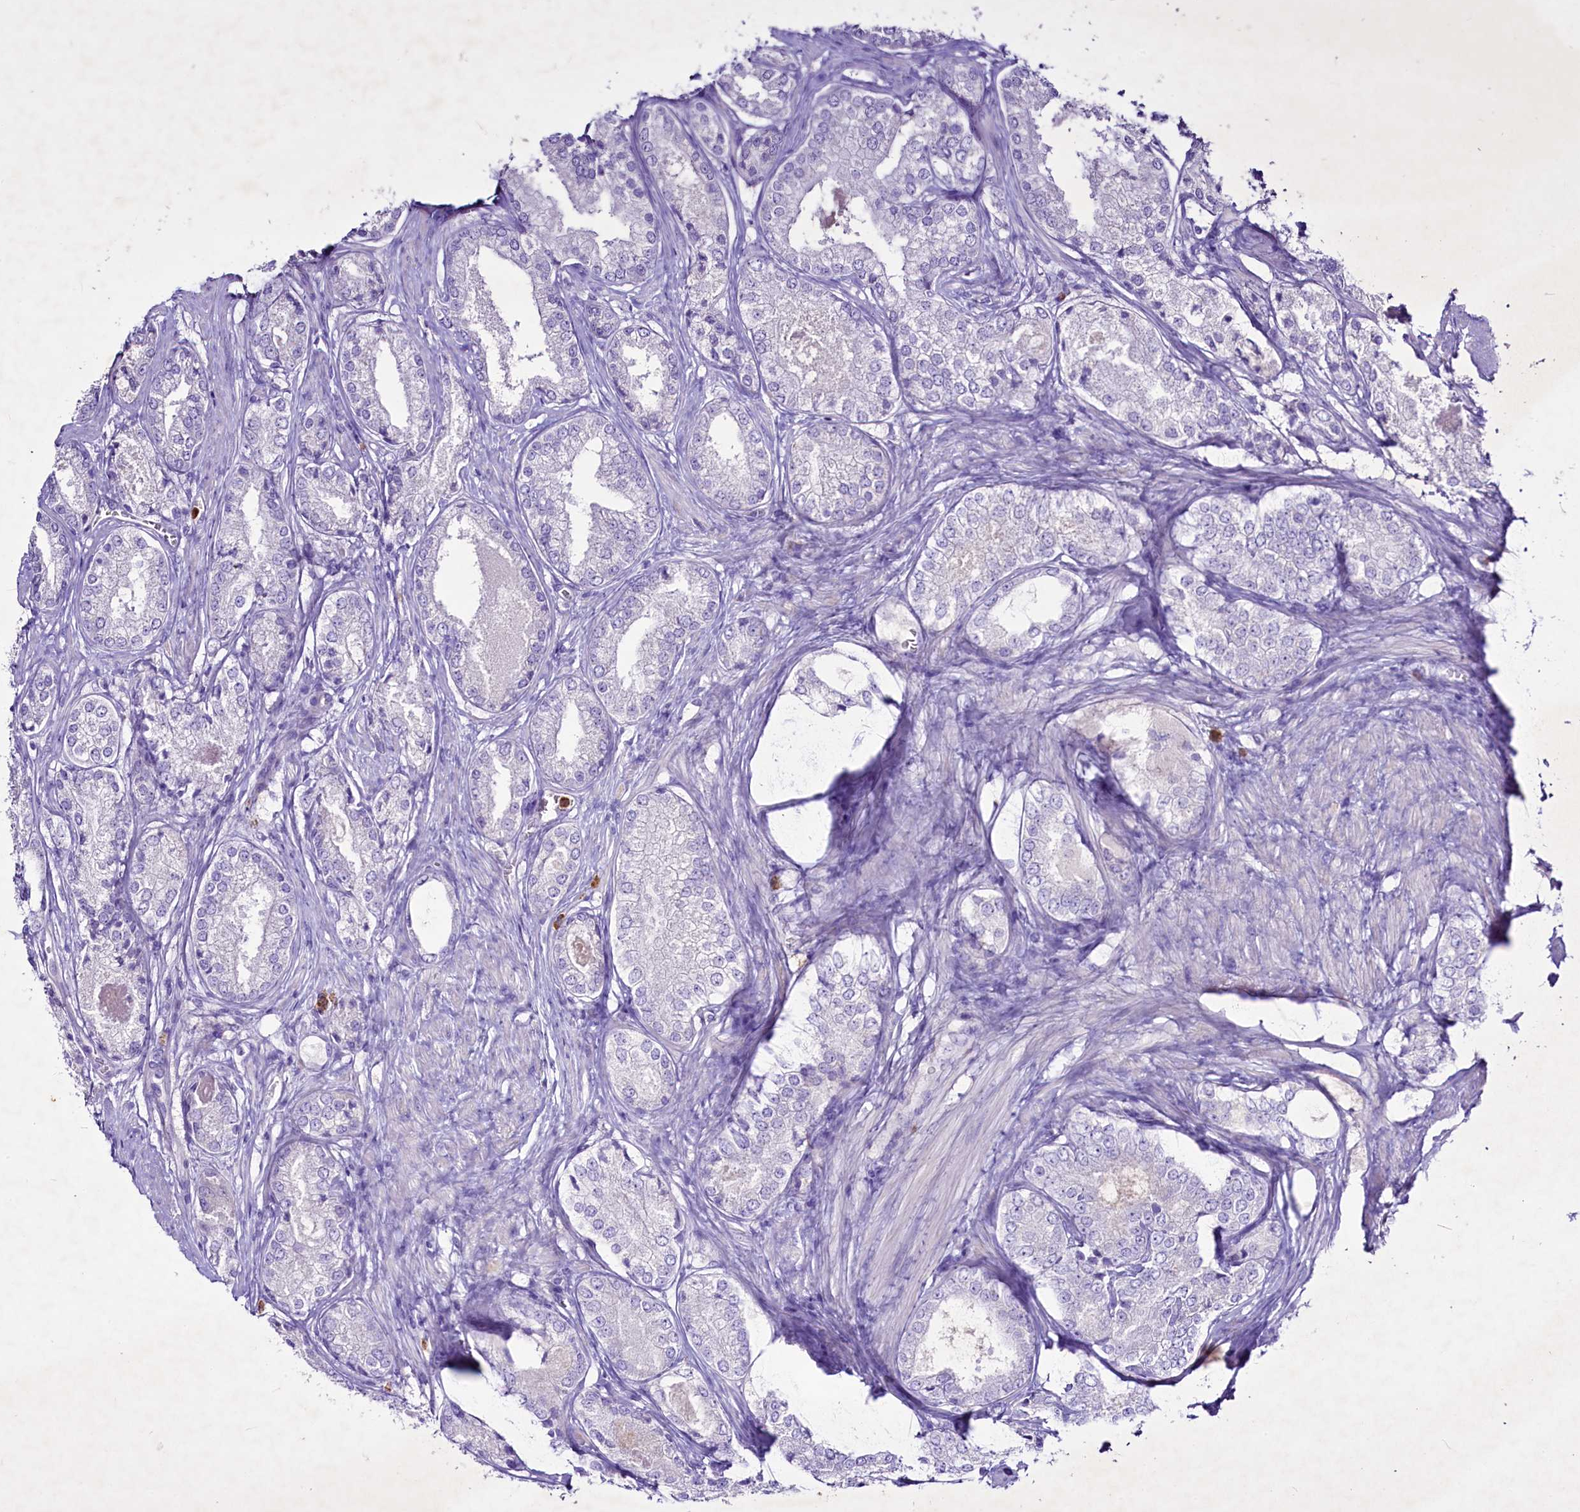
{"staining": {"intensity": "negative", "quantity": "none", "location": "none"}, "tissue": "prostate cancer", "cell_type": "Tumor cells", "image_type": "cancer", "snomed": [{"axis": "morphology", "description": "Adenocarcinoma, Low grade"}, {"axis": "topography", "description": "Prostate"}], "caption": "Immunohistochemistry (IHC) image of neoplastic tissue: human prostate cancer stained with DAB (3,3'-diaminobenzidine) displays no significant protein staining in tumor cells.", "gene": "FAM209B", "patient": {"sex": "male", "age": 68}}